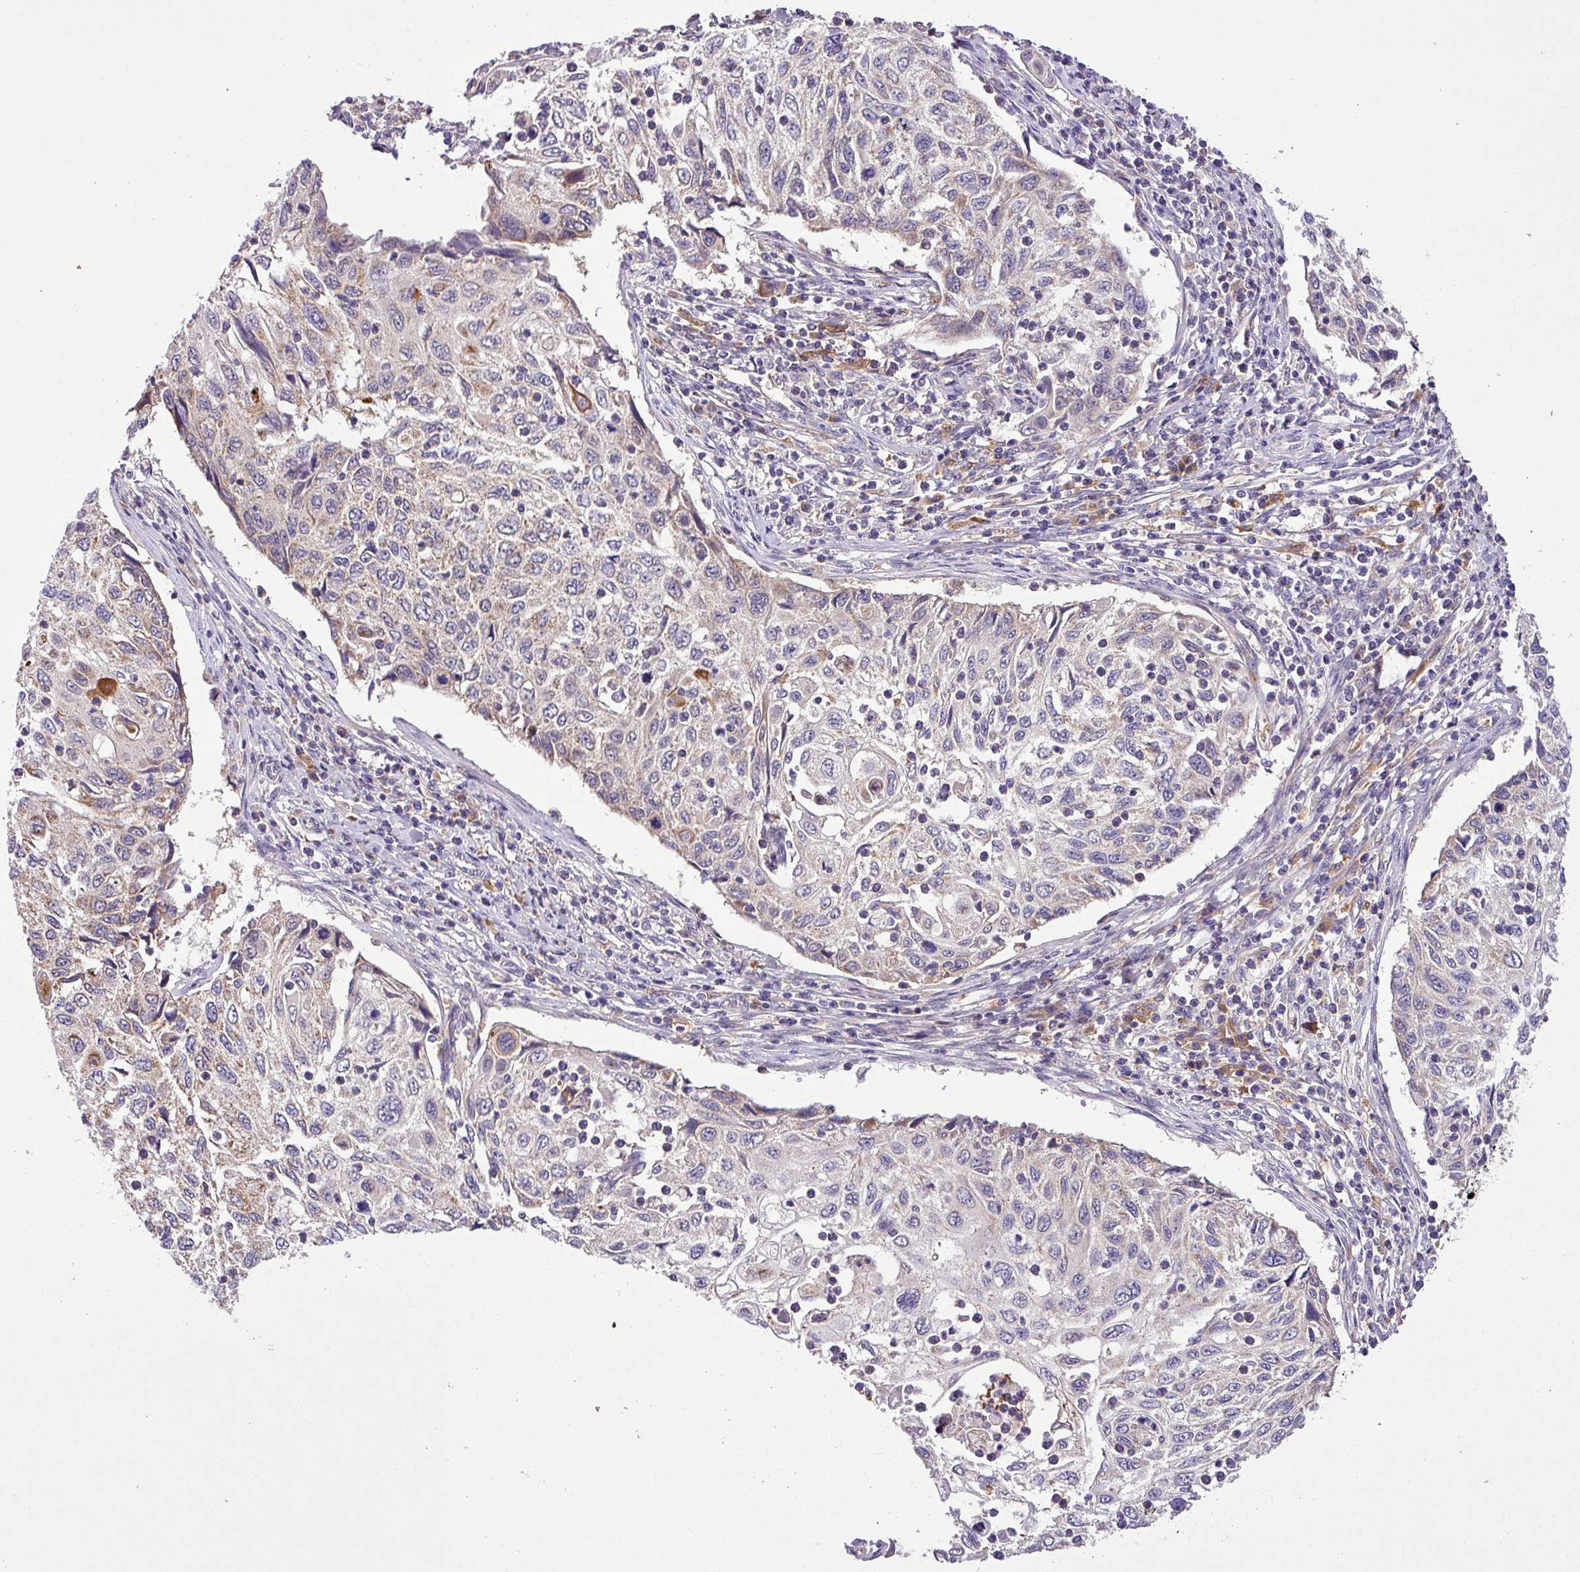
{"staining": {"intensity": "moderate", "quantity": "25%-75%", "location": "cytoplasmic/membranous"}, "tissue": "cervical cancer", "cell_type": "Tumor cells", "image_type": "cancer", "snomed": [{"axis": "morphology", "description": "Squamous cell carcinoma, NOS"}, {"axis": "topography", "description": "Cervix"}], "caption": "This histopathology image reveals cervical cancer stained with immunohistochemistry (IHC) to label a protein in brown. The cytoplasmic/membranous of tumor cells show moderate positivity for the protein. Nuclei are counter-stained blue.", "gene": "ZNF513", "patient": {"sex": "female", "age": 70}}